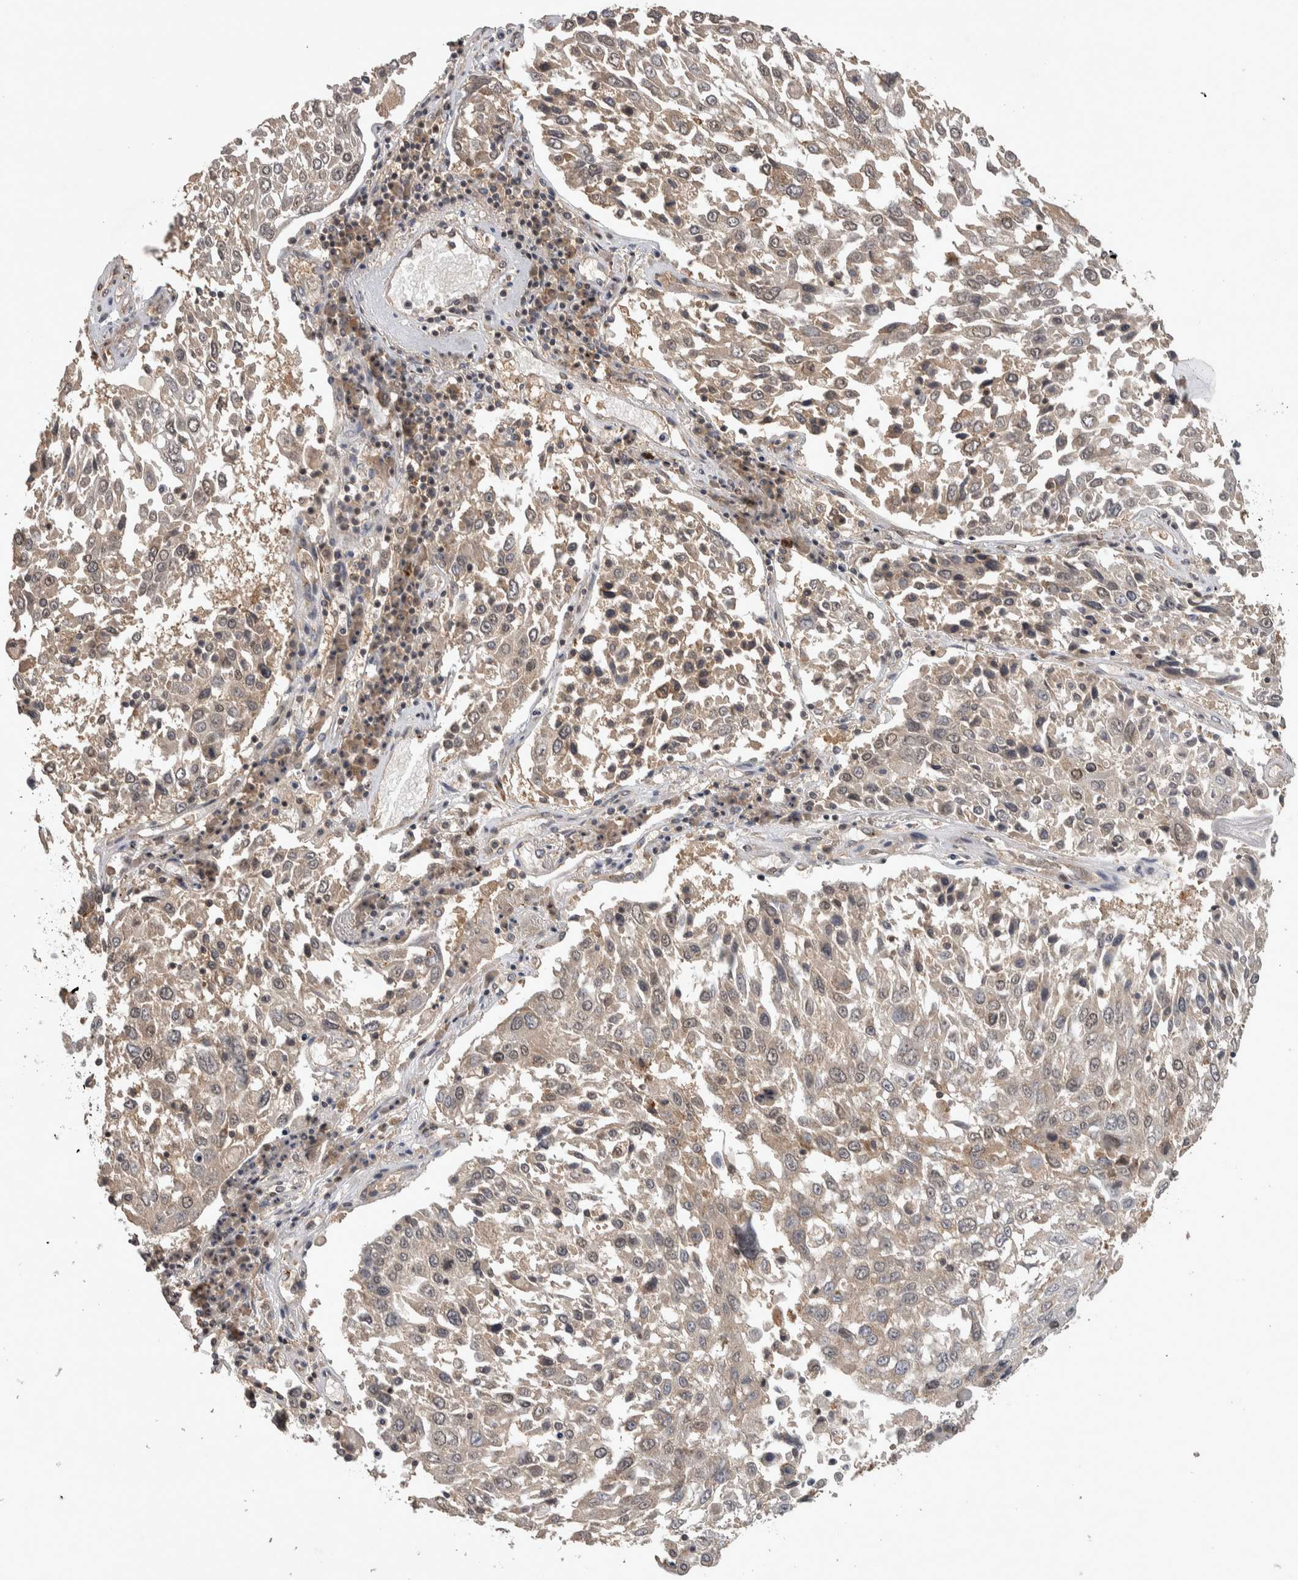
{"staining": {"intensity": "weak", "quantity": ">75%", "location": "cytoplasmic/membranous"}, "tissue": "lung cancer", "cell_type": "Tumor cells", "image_type": "cancer", "snomed": [{"axis": "morphology", "description": "Squamous cell carcinoma, NOS"}, {"axis": "topography", "description": "Lung"}], "caption": "A histopathology image of lung squamous cell carcinoma stained for a protein displays weak cytoplasmic/membranous brown staining in tumor cells. (IHC, brightfield microscopy, high magnification).", "gene": "IFRD1", "patient": {"sex": "male", "age": 65}}